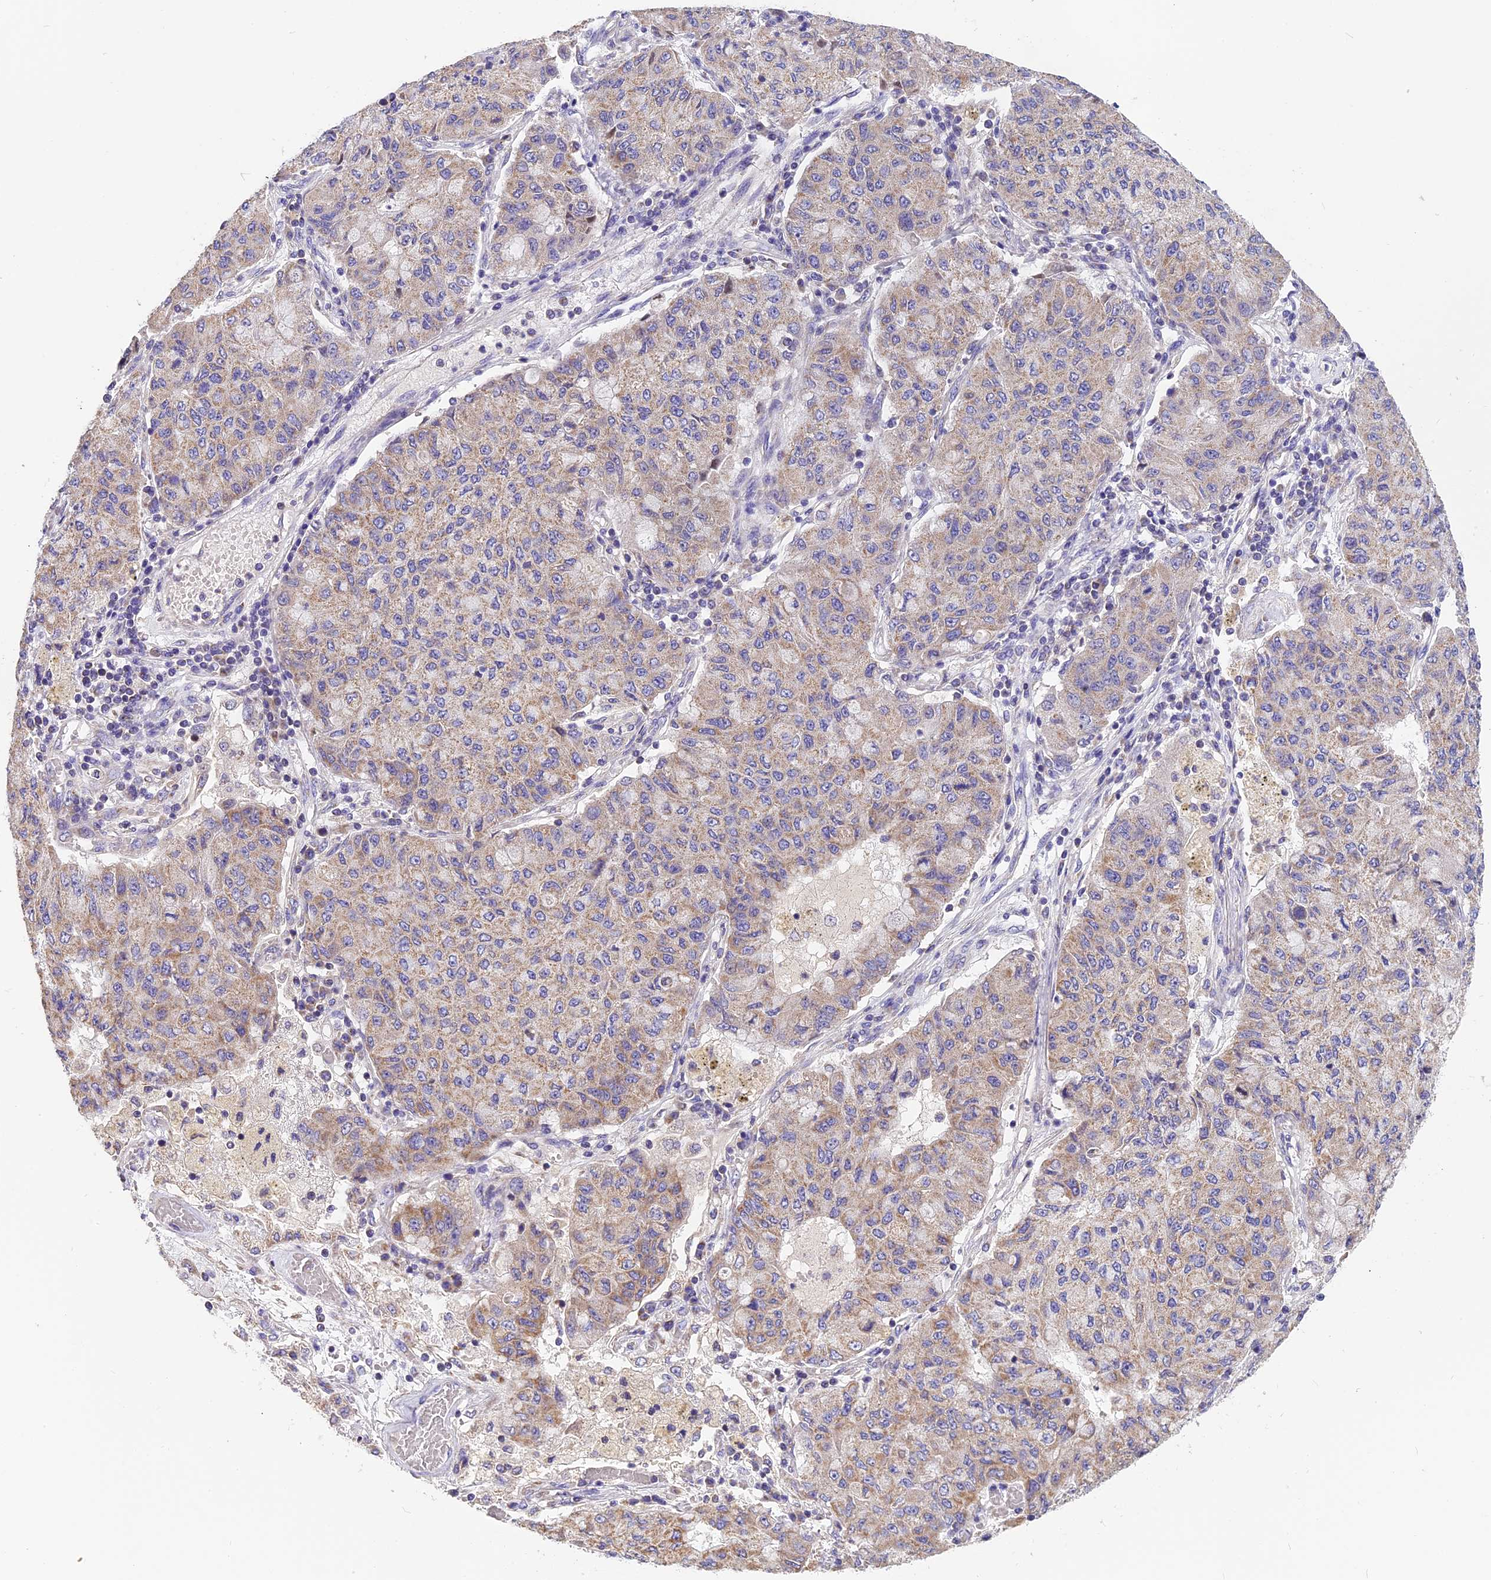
{"staining": {"intensity": "weak", "quantity": "25%-75%", "location": "cytoplasmic/membranous"}, "tissue": "lung cancer", "cell_type": "Tumor cells", "image_type": "cancer", "snomed": [{"axis": "morphology", "description": "Squamous cell carcinoma, NOS"}, {"axis": "topography", "description": "Lung"}], "caption": "Lung squamous cell carcinoma stained with immunohistochemistry (IHC) shows weak cytoplasmic/membranous staining in about 25%-75% of tumor cells.", "gene": "MGME1", "patient": {"sex": "male", "age": 74}}